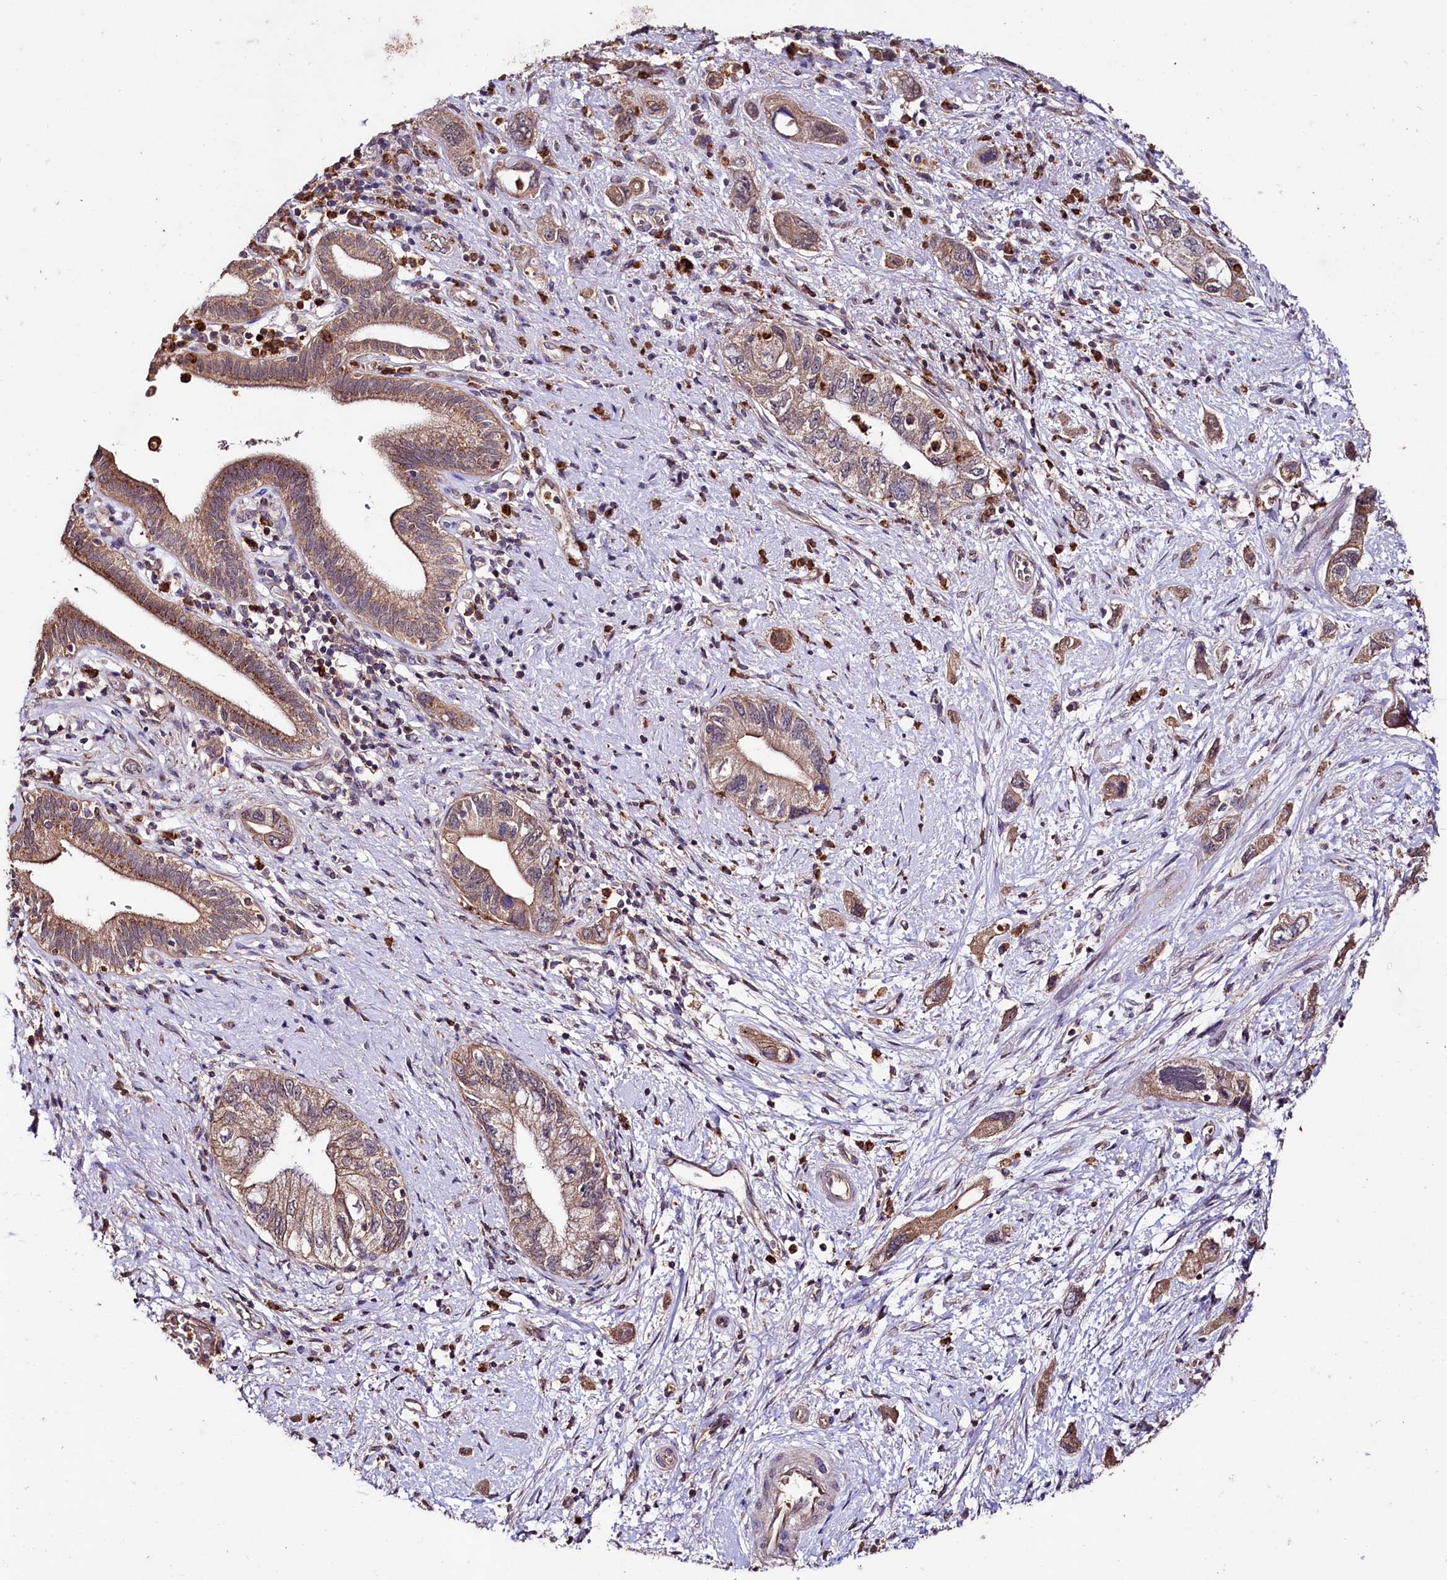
{"staining": {"intensity": "moderate", "quantity": ">75%", "location": "cytoplasmic/membranous"}, "tissue": "pancreatic cancer", "cell_type": "Tumor cells", "image_type": "cancer", "snomed": [{"axis": "morphology", "description": "Adenocarcinoma, NOS"}, {"axis": "topography", "description": "Pancreas"}], "caption": "Human pancreatic cancer (adenocarcinoma) stained with a protein marker shows moderate staining in tumor cells.", "gene": "KLRB1", "patient": {"sex": "female", "age": 73}}